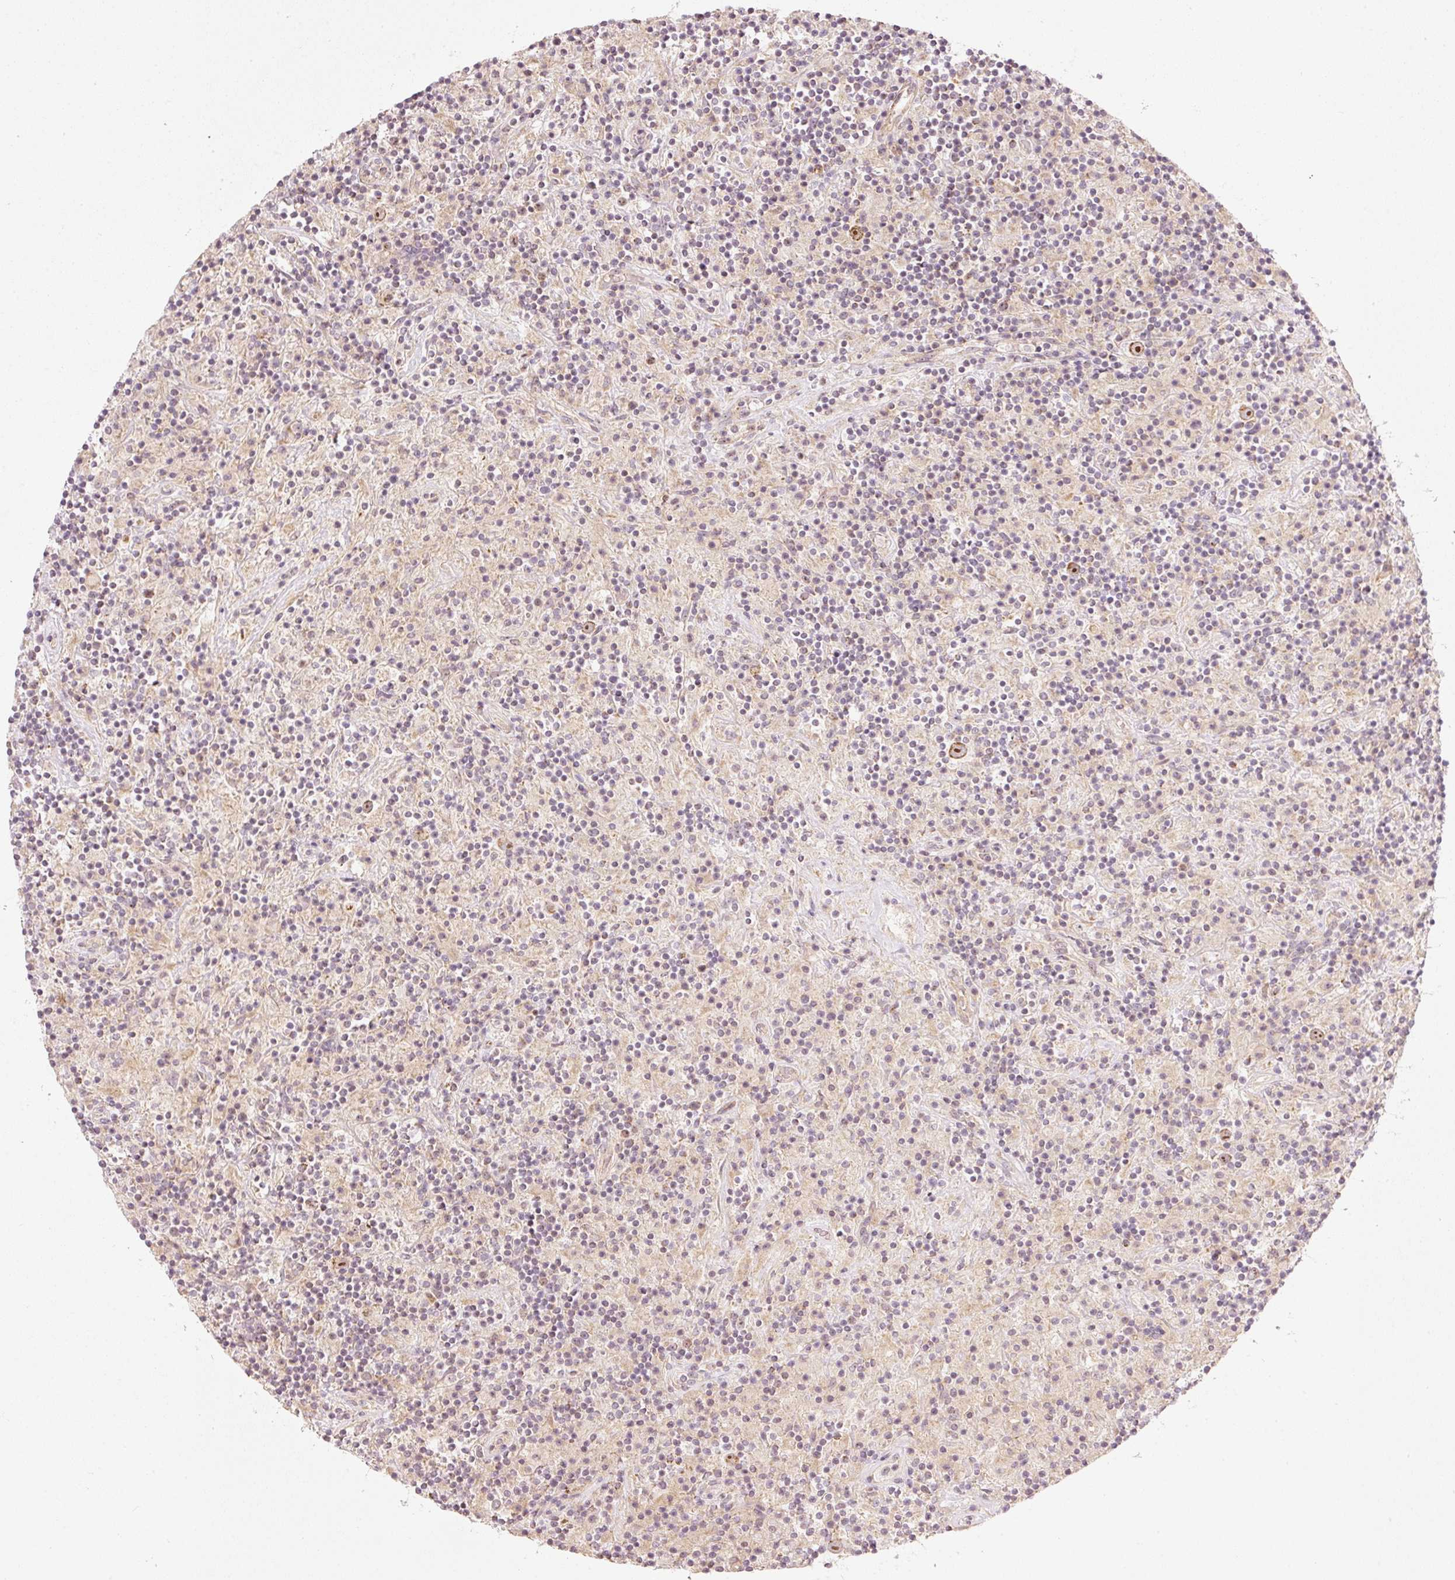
{"staining": {"intensity": "moderate", "quantity": ">75%", "location": "cytoplasmic/membranous,nuclear"}, "tissue": "lymphoma", "cell_type": "Tumor cells", "image_type": "cancer", "snomed": [{"axis": "morphology", "description": "Hodgkin's disease, NOS"}, {"axis": "topography", "description": "Lymph node"}], "caption": "Immunohistochemistry of human Hodgkin's disease reveals medium levels of moderate cytoplasmic/membranous and nuclear expression in about >75% of tumor cells.", "gene": "CDC20B", "patient": {"sex": "male", "age": 70}}